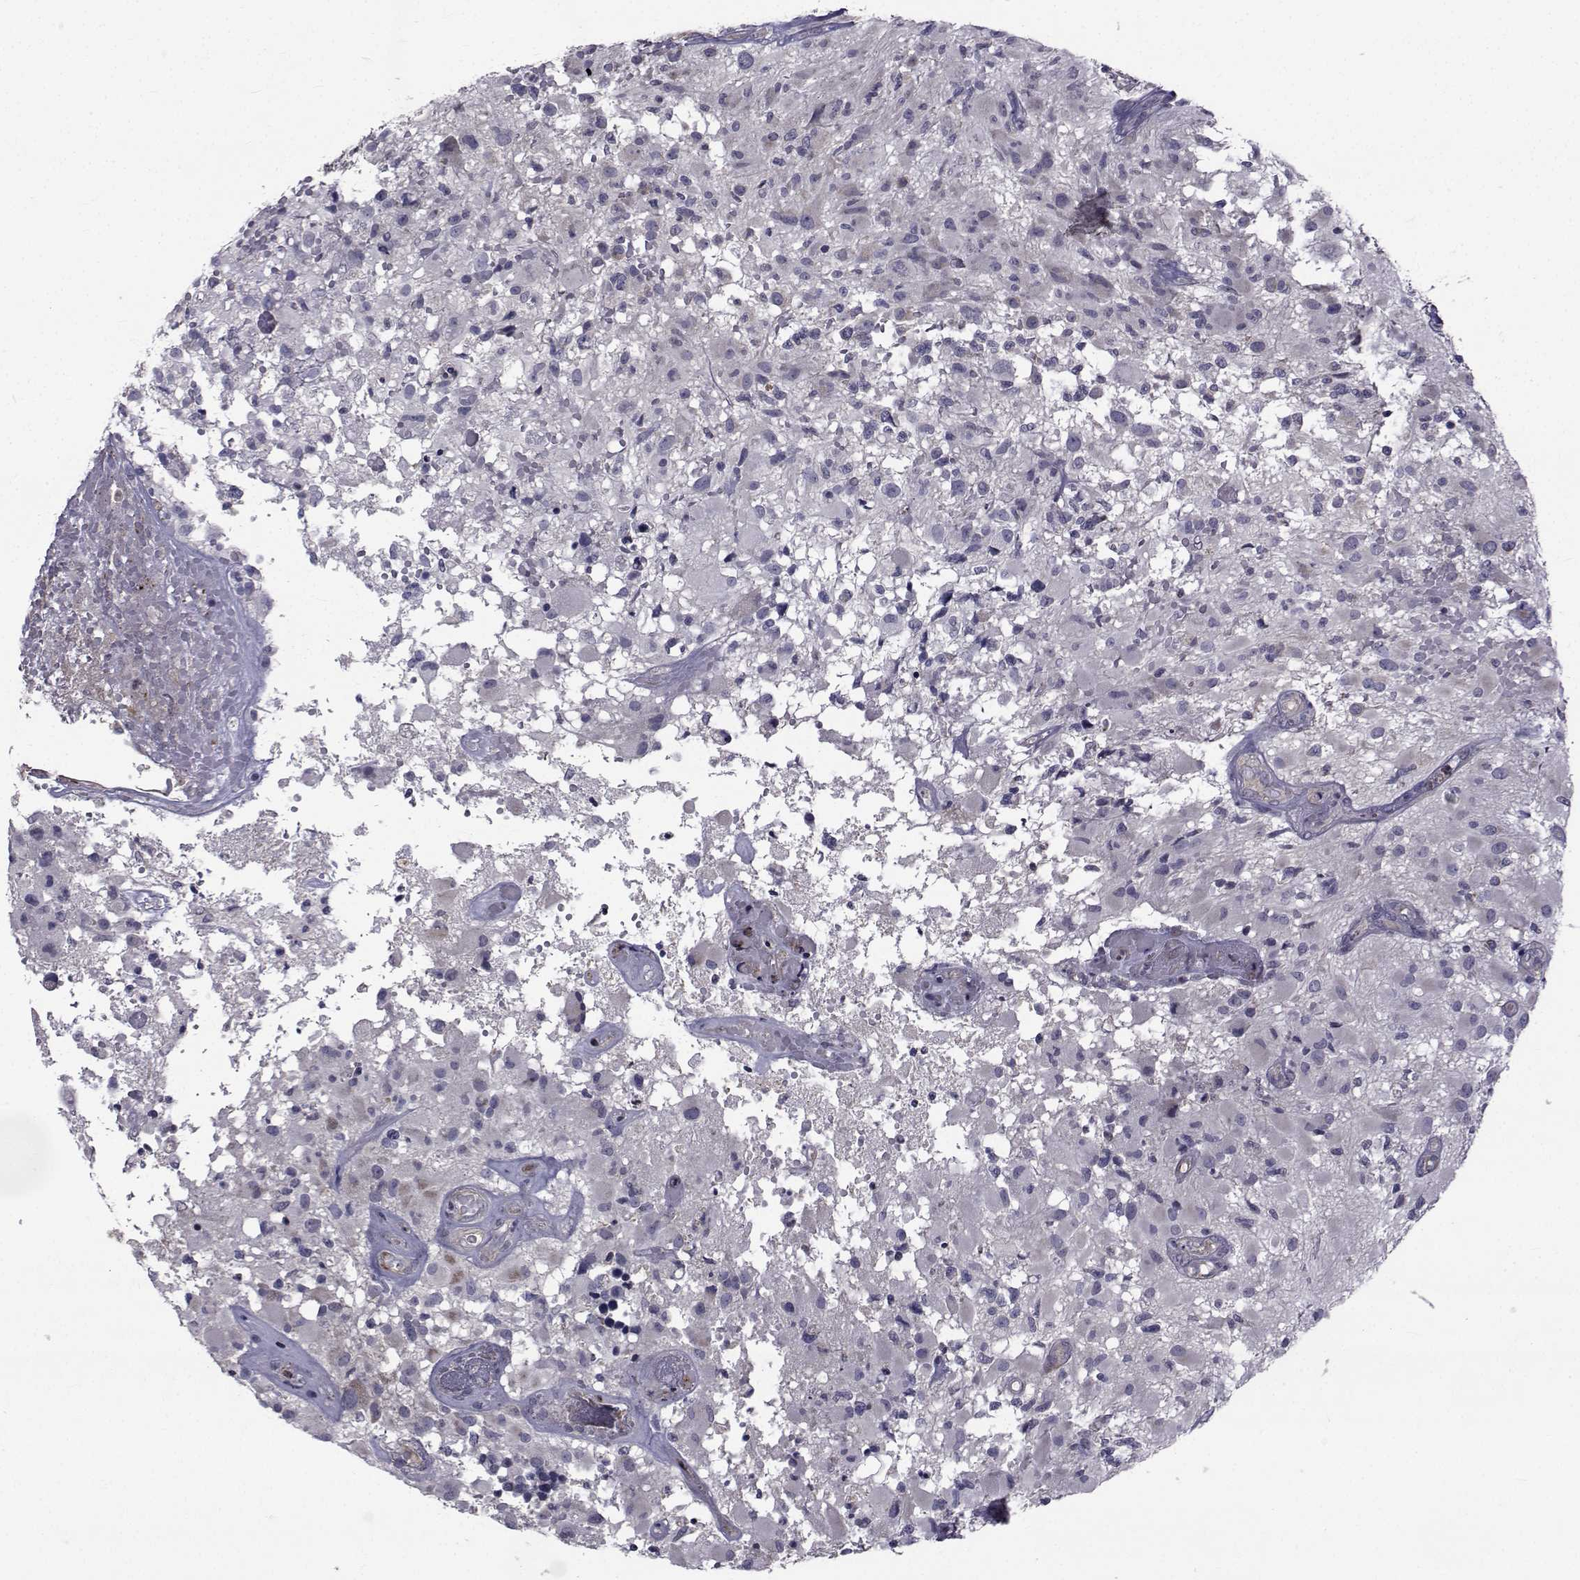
{"staining": {"intensity": "negative", "quantity": "none", "location": "none"}, "tissue": "glioma", "cell_type": "Tumor cells", "image_type": "cancer", "snomed": [{"axis": "morphology", "description": "Glioma, malignant, High grade"}, {"axis": "topography", "description": "Brain"}], "caption": "The photomicrograph demonstrates no staining of tumor cells in high-grade glioma (malignant).", "gene": "CFAP74", "patient": {"sex": "female", "age": 63}}